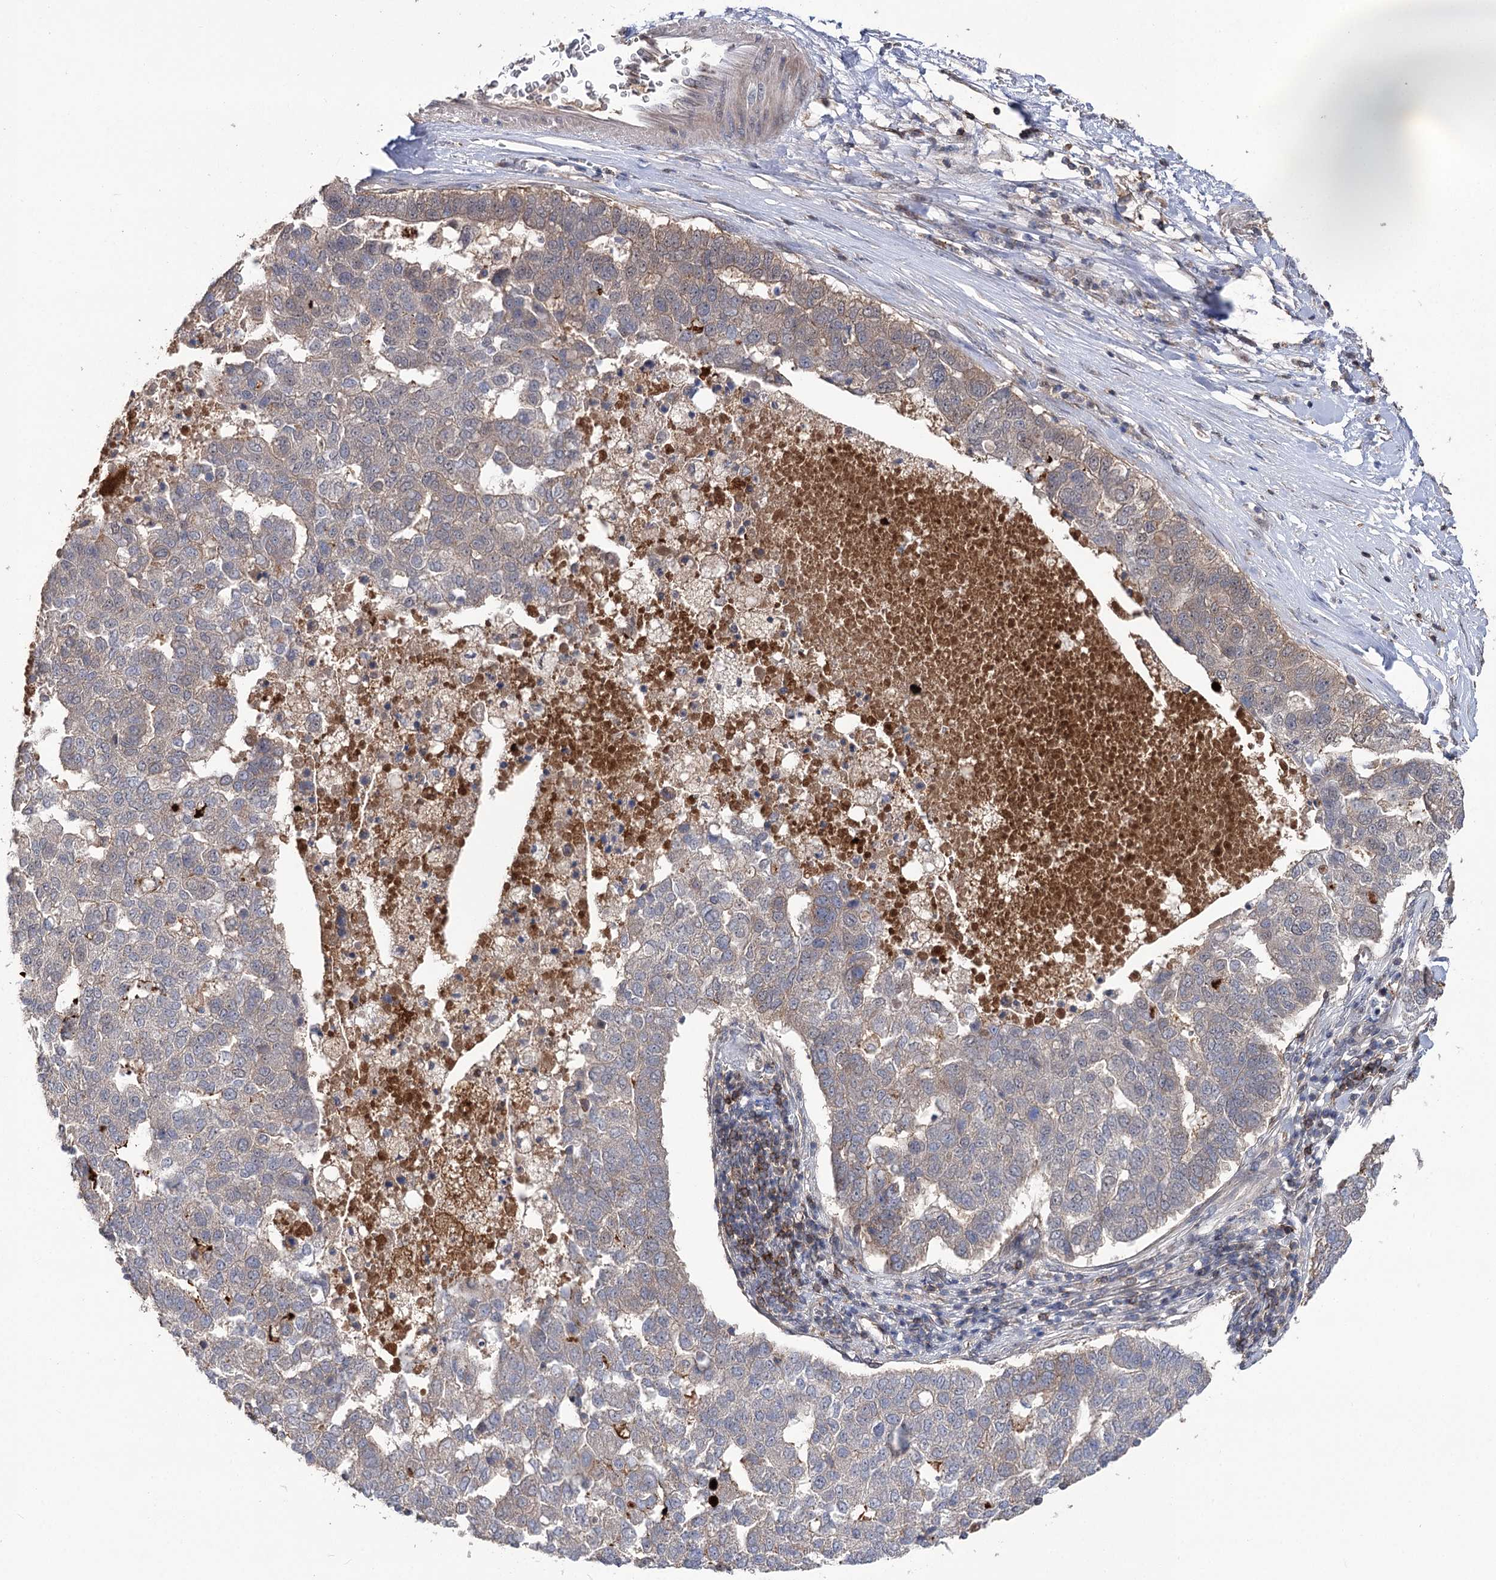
{"staining": {"intensity": "weak", "quantity": "25%-75%", "location": "cytoplasmic/membranous"}, "tissue": "pancreatic cancer", "cell_type": "Tumor cells", "image_type": "cancer", "snomed": [{"axis": "morphology", "description": "Adenocarcinoma, NOS"}, {"axis": "topography", "description": "Pancreas"}], "caption": "A brown stain shows weak cytoplasmic/membranous staining of a protein in human pancreatic cancer (adenocarcinoma) tumor cells. (DAB (3,3'-diaminobenzidine) = brown stain, brightfield microscopy at high magnification).", "gene": "STX6", "patient": {"sex": "female", "age": 61}}